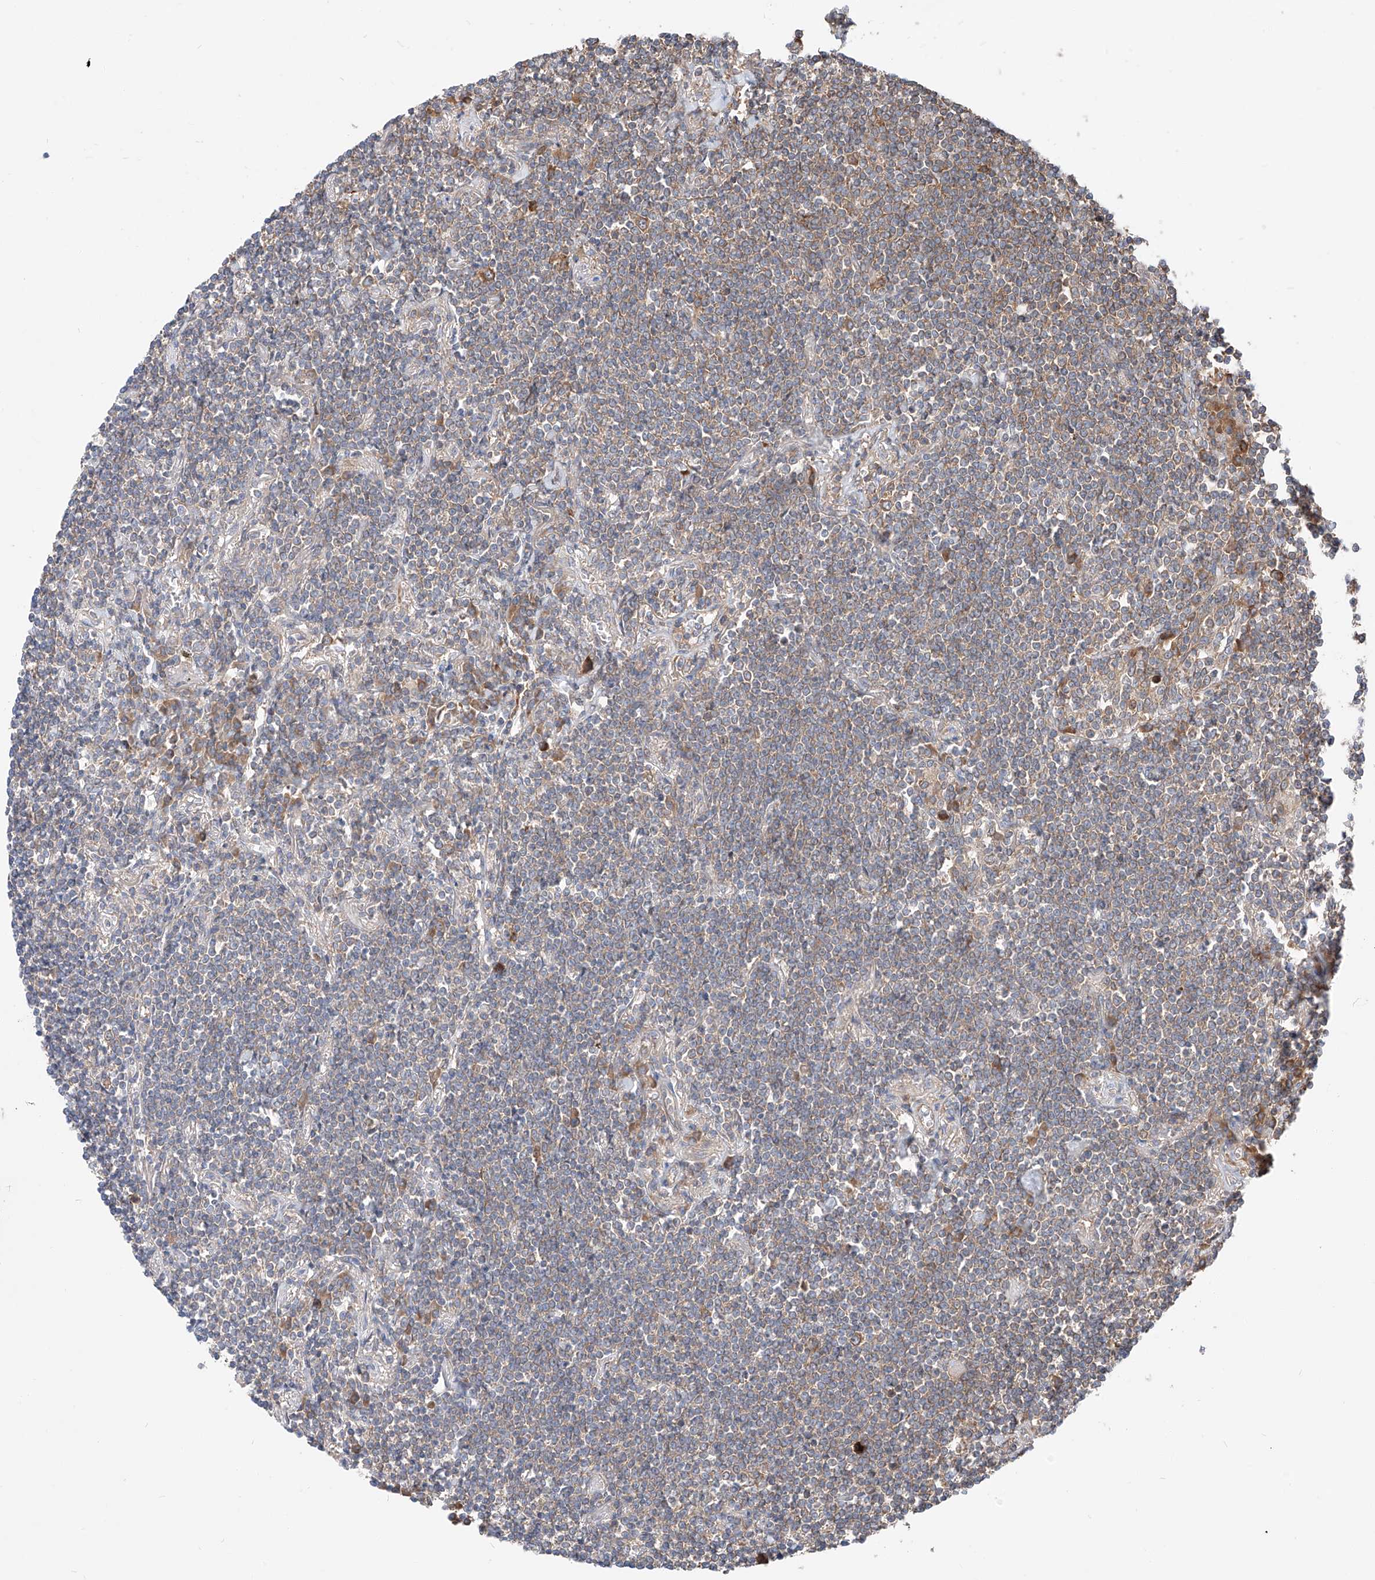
{"staining": {"intensity": "weak", "quantity": "25%-75%", "location": "cytoplasmic/membranous"}, "tissue": "lymphoma", "cell_type": "Tumor cells", "image_type": "cancer", "snomed": [{"axis": "morphology", "description": "Malignant lymphoma, non-Hodgkin's type, Low grade"}, {"axis": "topography", "description": "Lung"}], "caption": "Immunohistochemistry (IHC) photomicrograph of human malignant lymphoma, non-Hodgkin's type (low-grade) stained for a protein (brown), which exhibits low levels of weak cytoplasmic/membranous positivity in approximately 25%-75% of tumor cells.", "gene": "RUSC1", "patient": {"sex": "female", "age": 71}}